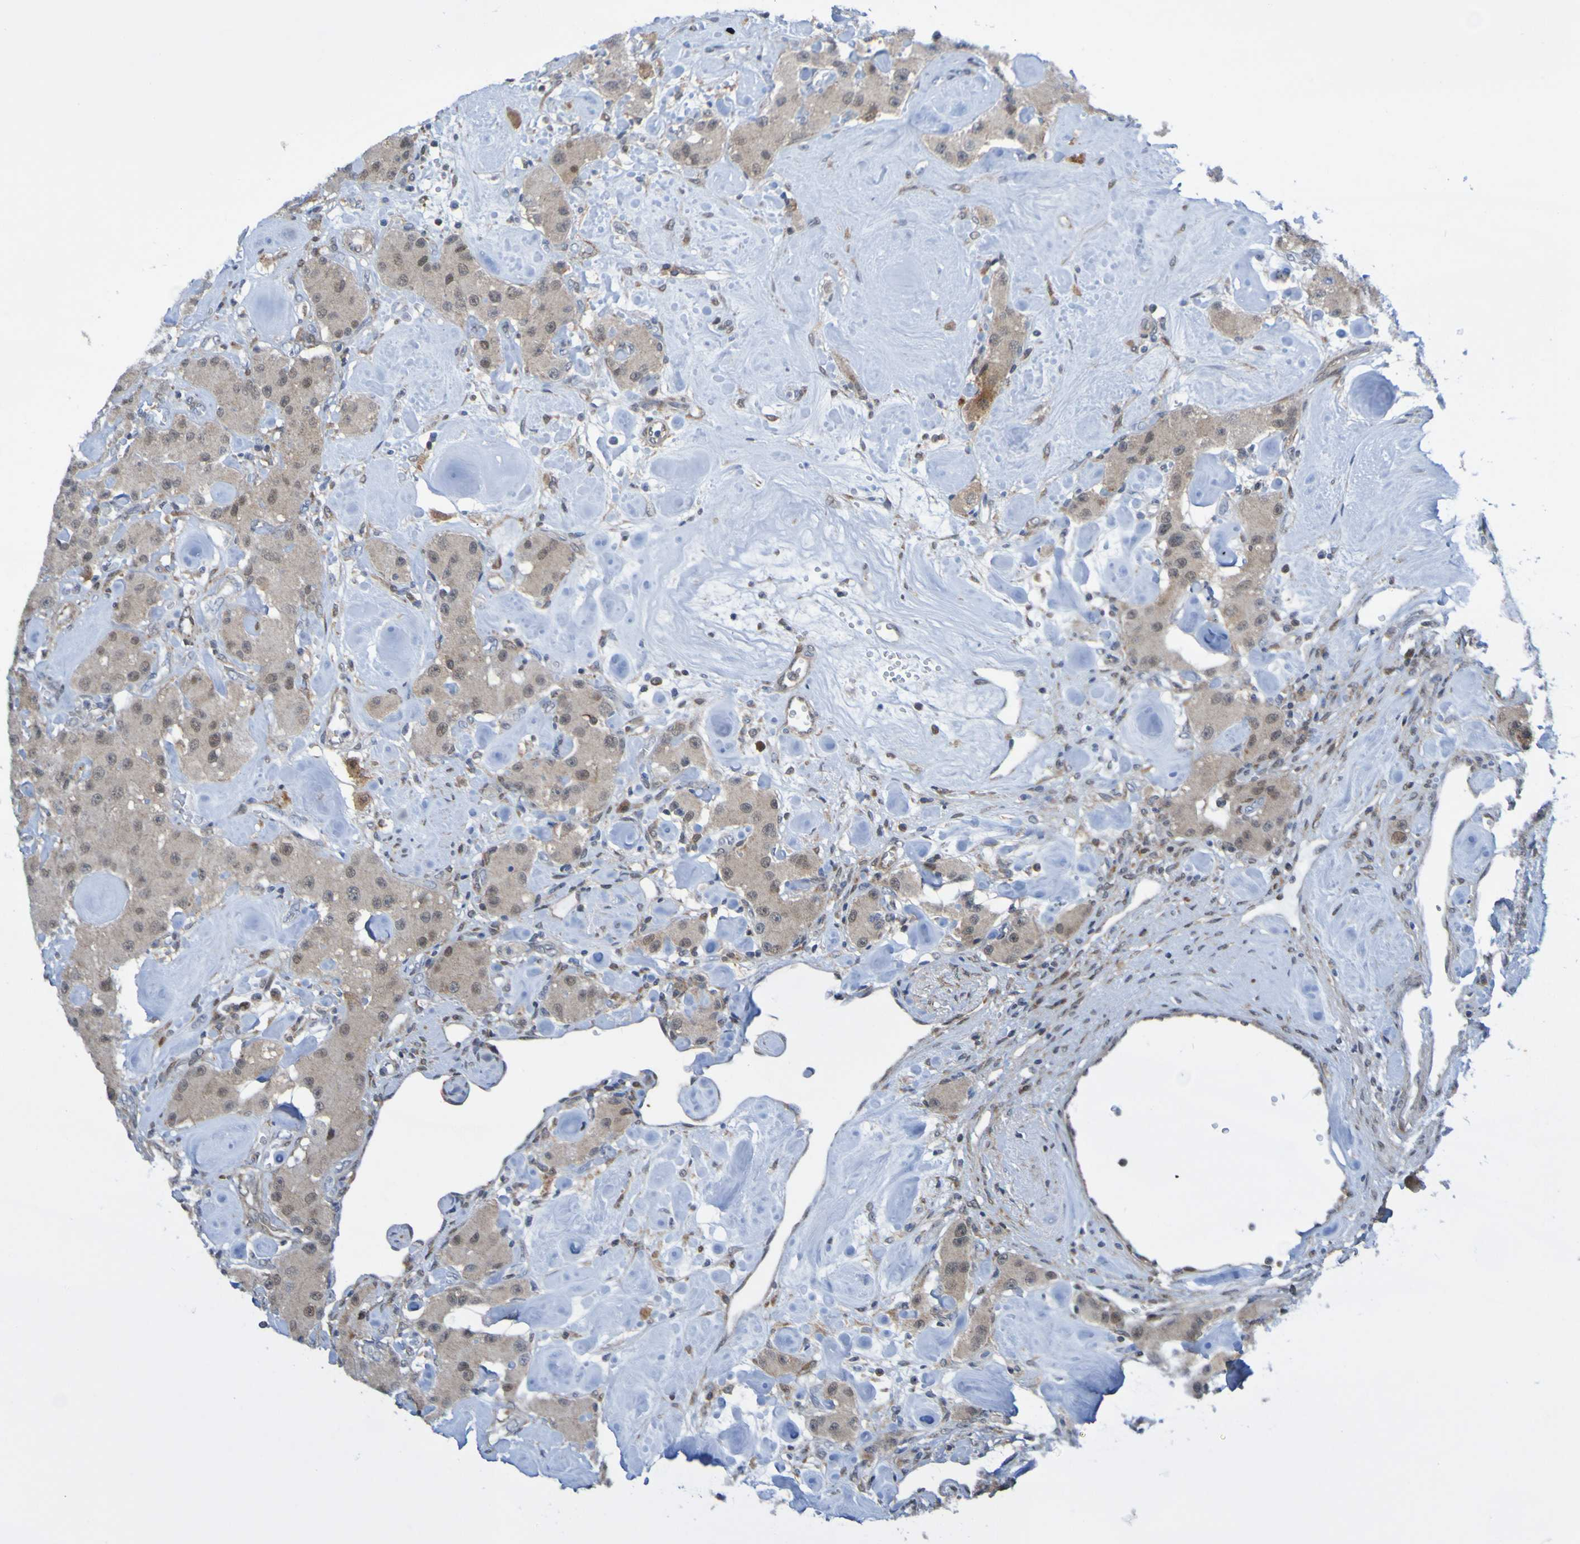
{"staining": {"intensity": "weak", "quantity": ">75%", "location": "cytoplasmic/membranous"}, "tissue": "carcinoid", "cell_type": "Tumor cells", "image_type": "cancer", "snomed": [{"axis": "morphology", "description": "Carcinoid, malignant, NOS"}, {"axis": "topography", "description": "Pancreas"}], "caption": "Carcinoid was stained to show a protein in brown. There is low levels of weak cytoplasmic/membranous staining in about >75% of tumor cells.", "gene": "ATIC", "patient": {"sex": "male", "age": 41}}